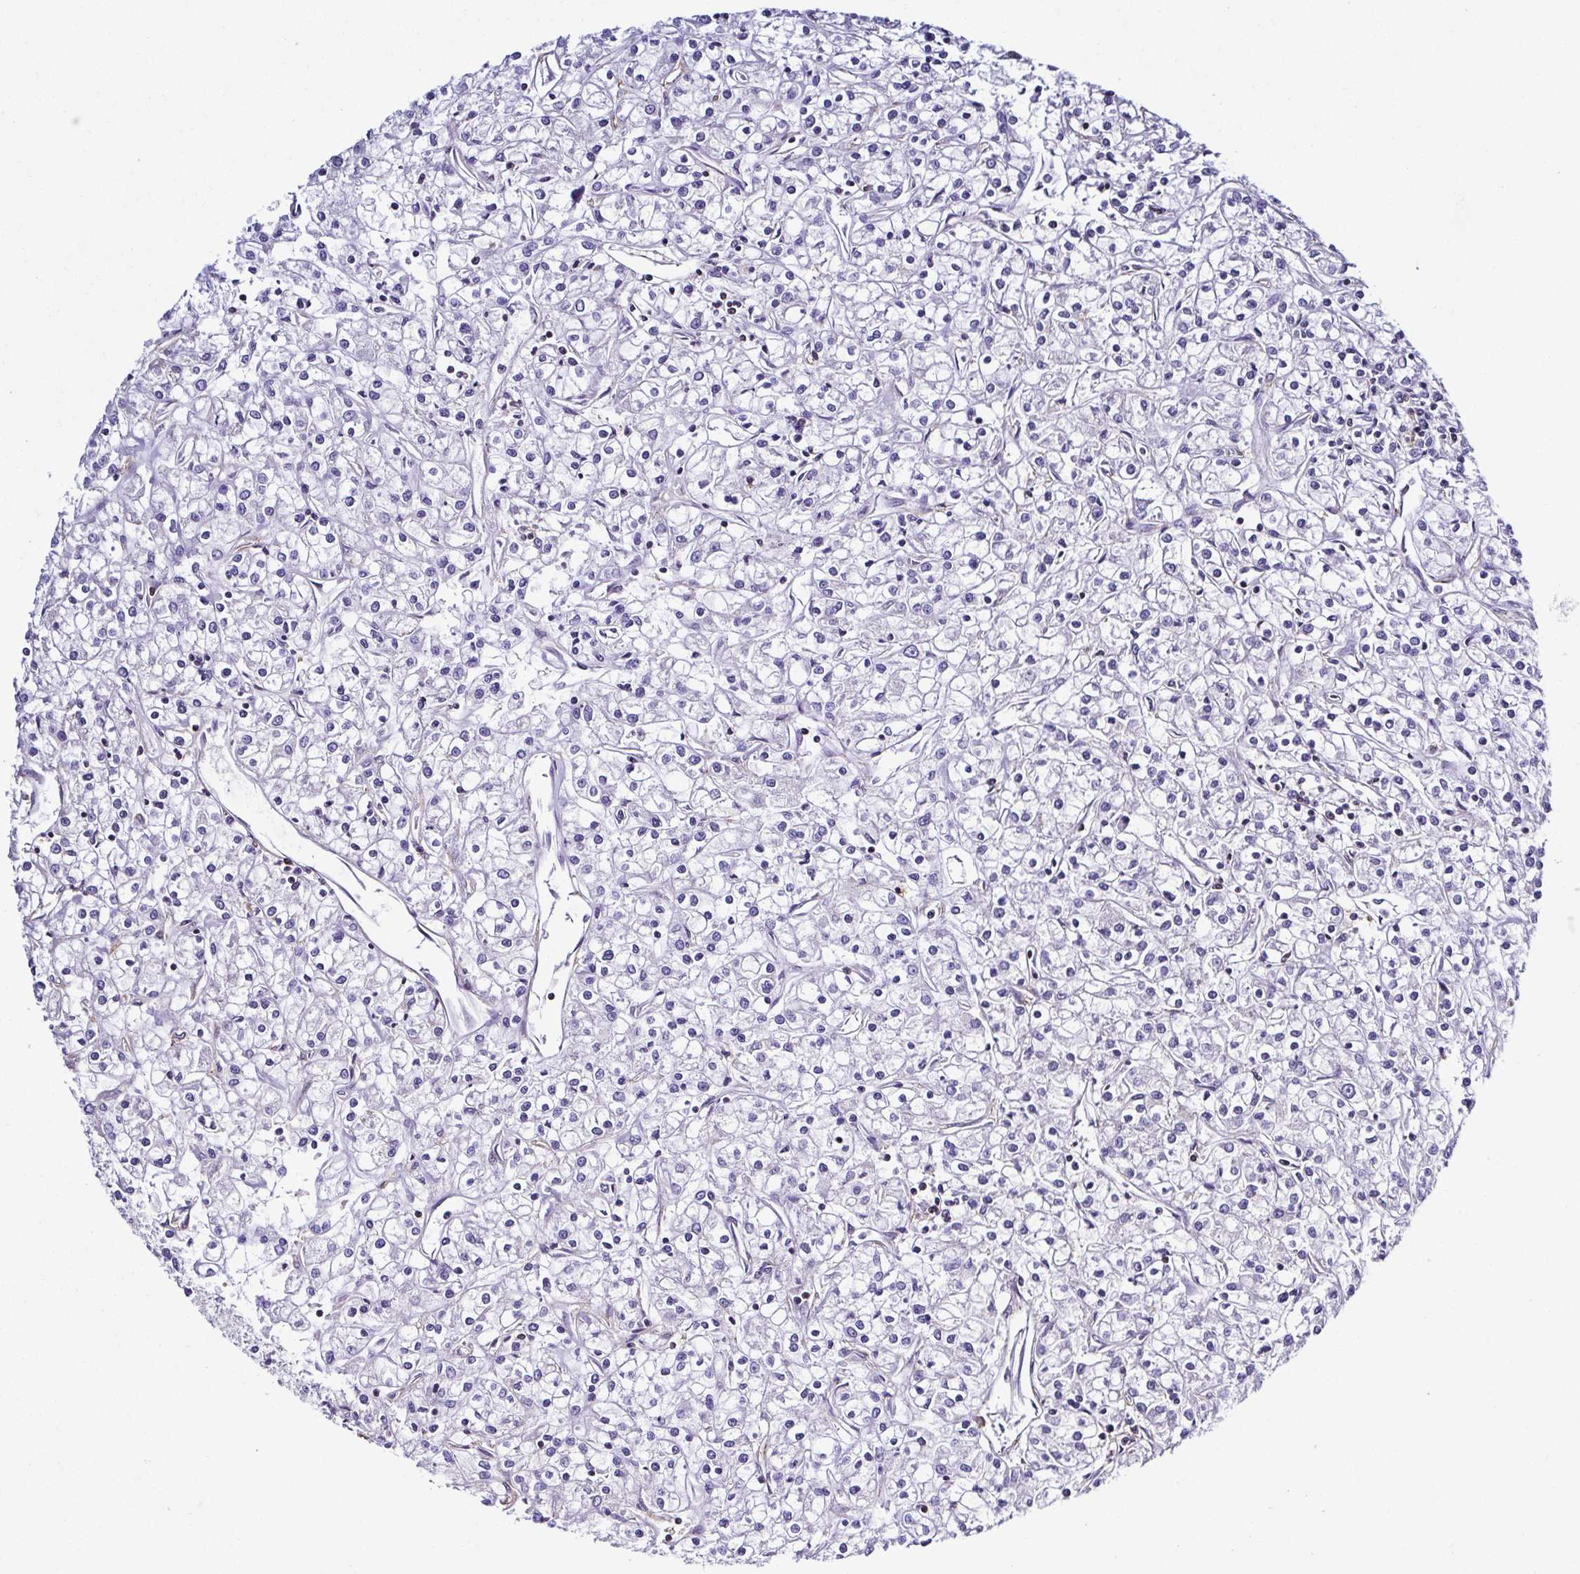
{"staining": {"intensity": "negative", "quantity": "none", "location": "none"}, "tissue": "renal cancer", "cell_type": "Tumor cells", "image_type": "cancer", "snomed": [{"axis": "morphology", "description": "Adenocarcinoma, NOS"}, {"axis": "topography", "description": "Kidney"}], "caption": "Immunohistochemical staining of human adenocarcinoma (renal) displays no significant expression in tumor cells.", "gene": "TNNT2", "patient": {"sex": "female", "age": 59}}